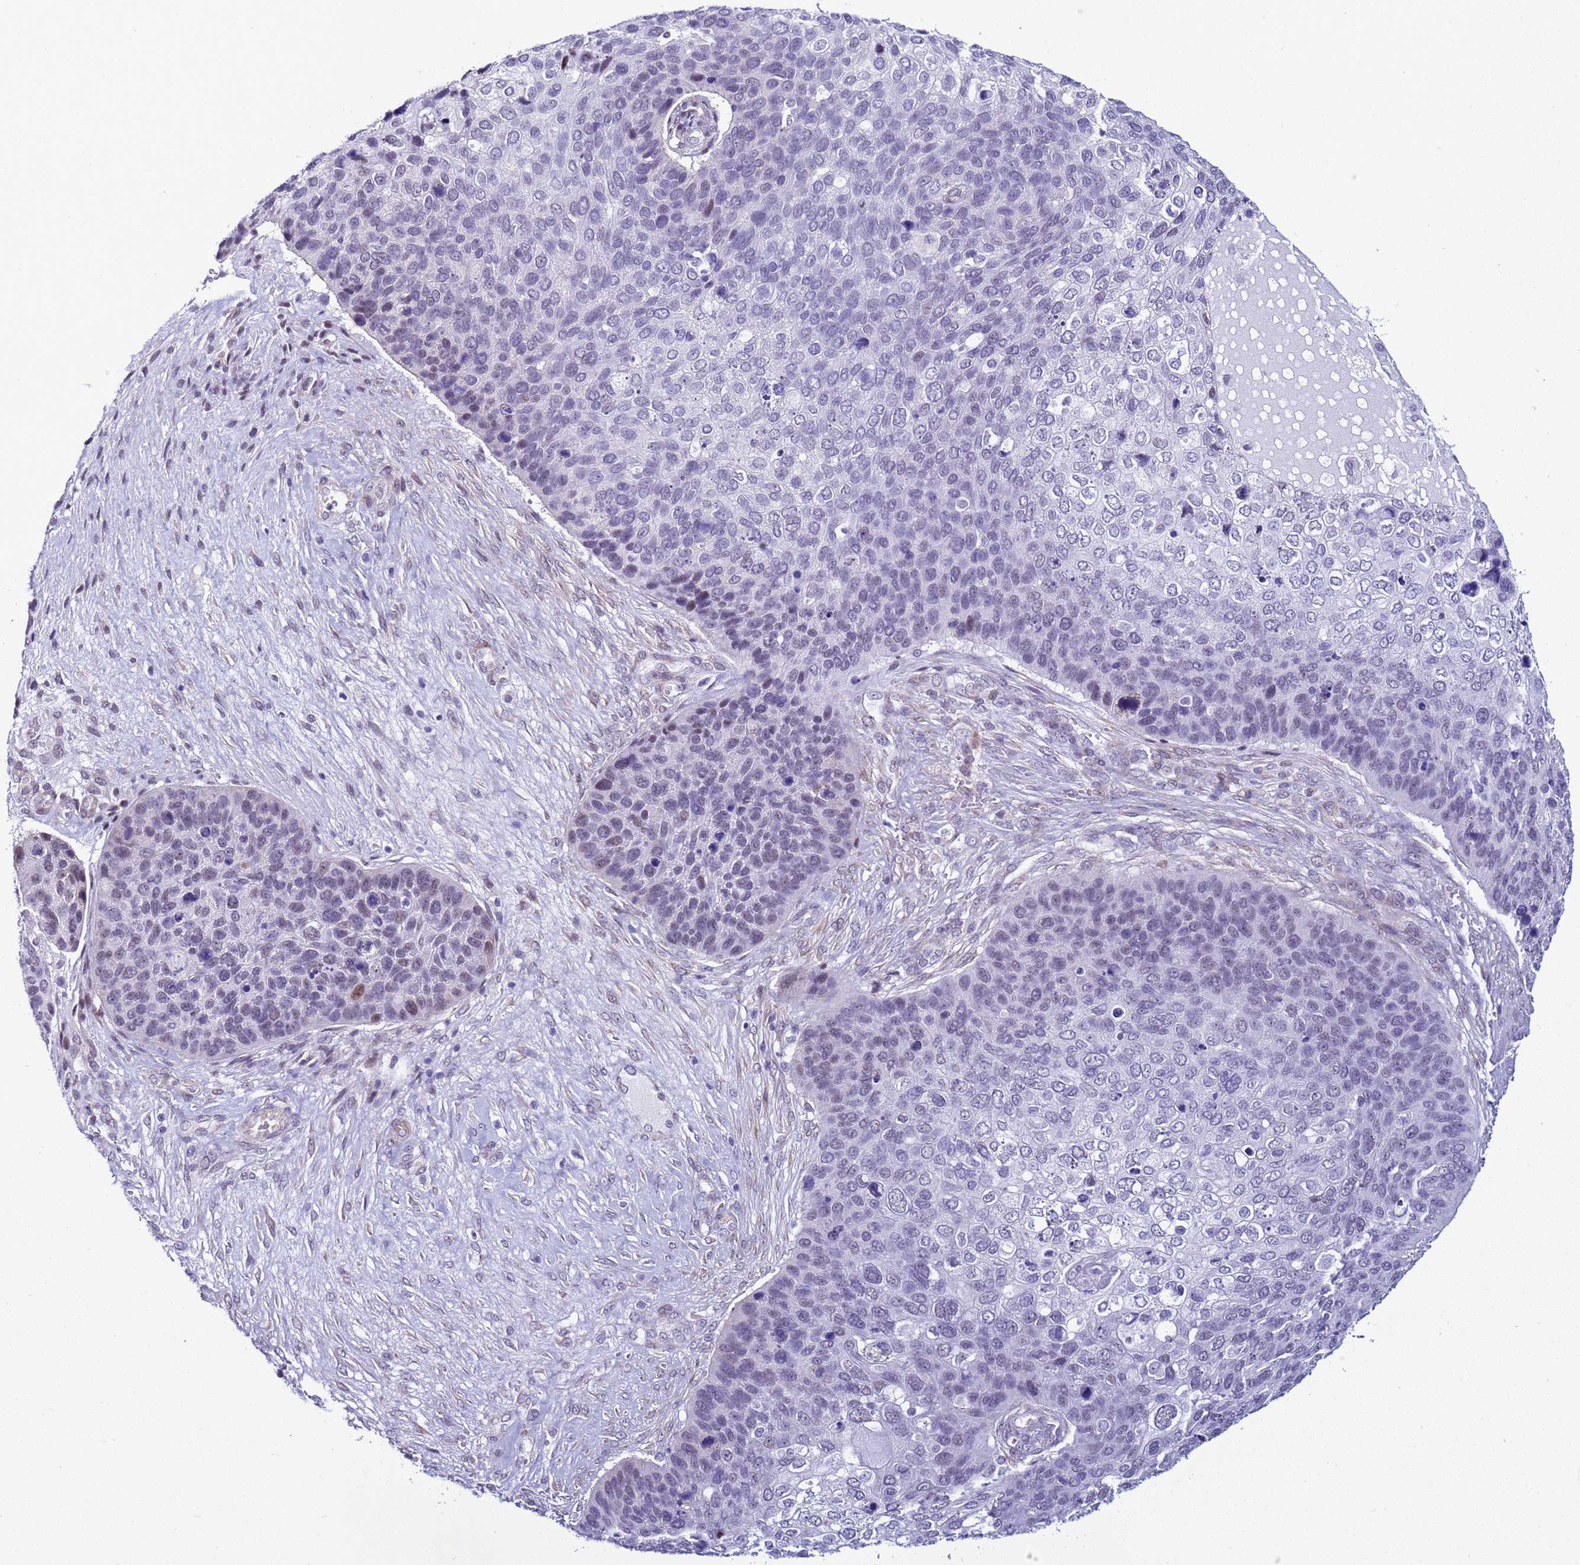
{"staining": {"intensity": "negative", "quantity": "none", "location": "none"}, "tissue": "skin cancer", "cell_type": "Tumor cells", "image_type": "cancer", "snomed": [{"axis": "morphology", "description": "Basal cell carcinoma"}, {"axis": "topography", "description": "Skin"}], "caption": "Immunohistochemistry histopathology image of neoplastic tissue: human basal cell carcinoma (skin) stained with DAB reveals no significant protein staining in tumor cells.", "gene": "LRRC10B", "patient": {"sex": "female", "age": 74}}